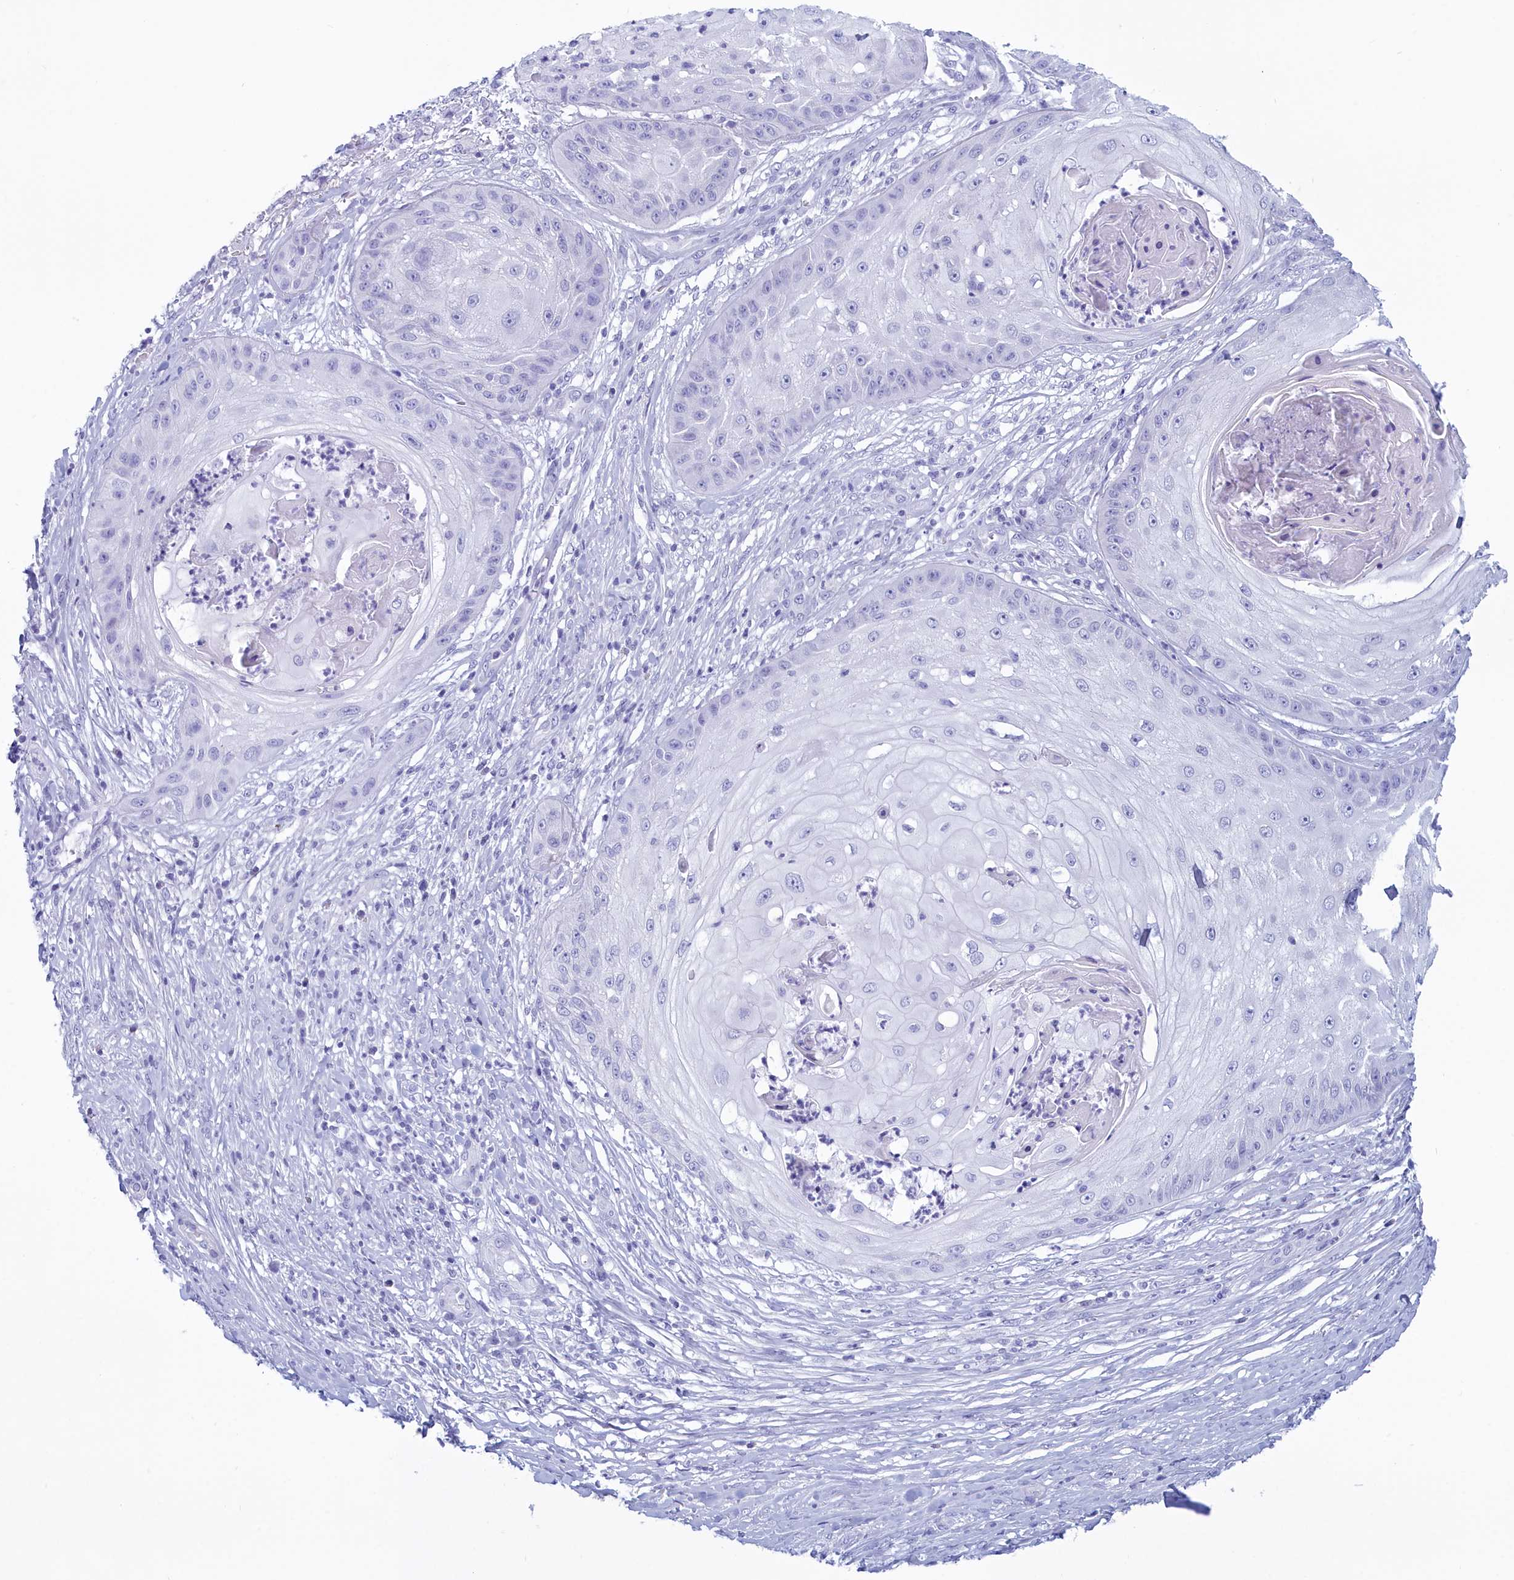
{"staining": {"intensity": "negative", "quantity": "none", "location": "none"}, "tissue": "skin cancer", "cell_type": "Tumor cells", "image_type": "cancer", "snomed": [{"axis": "morphology", "description": "Squamous cell carcinoma, NOS"}, {"axis": "topography", "description": "Skin"}], "caption": "DAB immunohistochemical staining of squamous cell carcinoma (skin) exhibits no significant expression in tumor cells.", "gene": "TMEM97", "patient": {"sex": "male", "age": 70}}